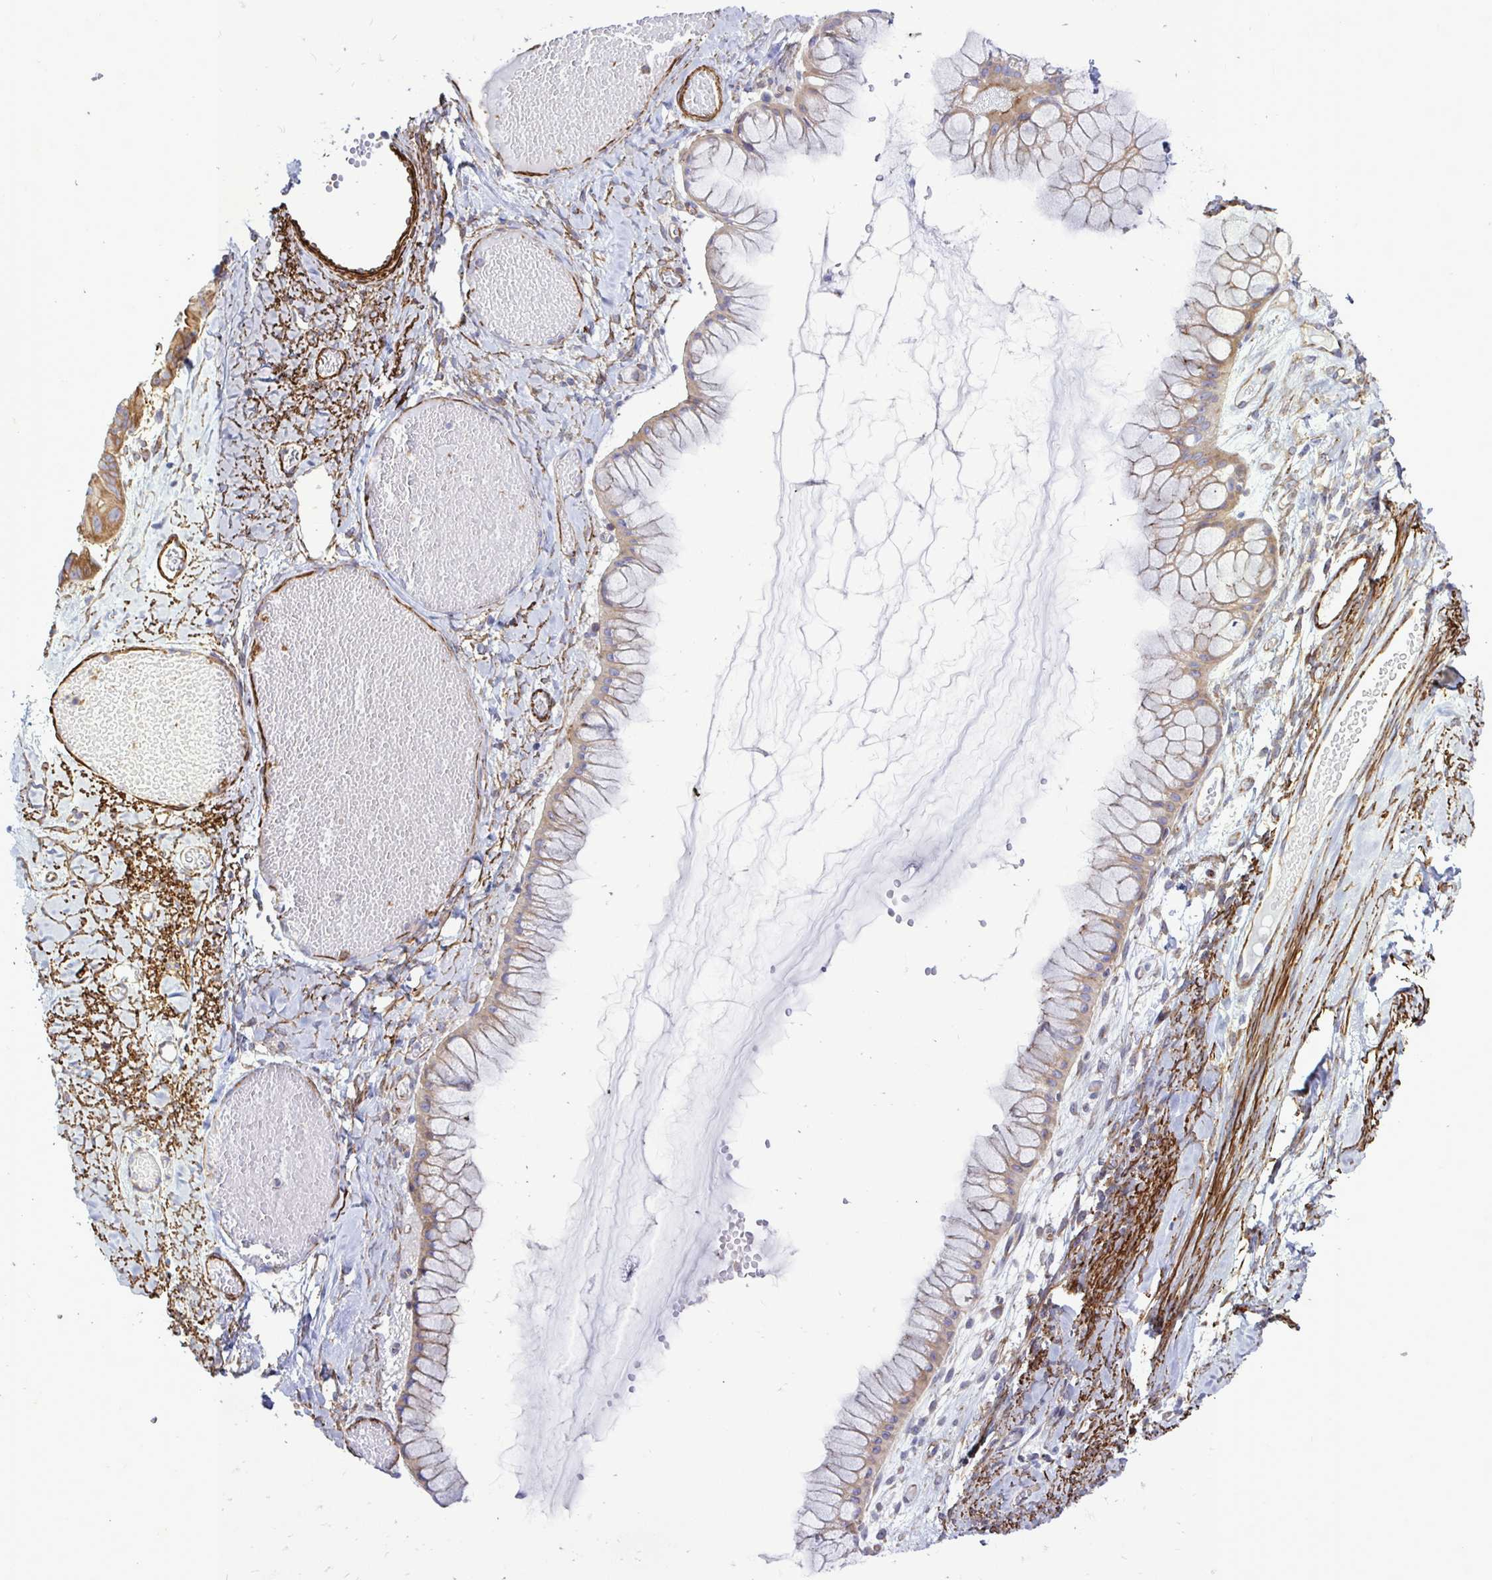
{"staining": {"intensity": "weak", "quantity": ">75%", "location": "cytoplasmic/membranous"}, "tissue": "ovarian cancer", "cell_type": "Tumor cells", "image_type": "cancer", "snomed": [{"axis": "morphology", "description": "Cystadenocarcinoma, mucinous, NOS"}, {"axis": "topography", "description": "Ovary"}], "caption": "Immunohistochemistry histopathology image of human ovarian cancer stained for a protein (brown), which shows low levels of weak cytoplasmic/membranous staining in approximately >75% of tumor cells.", "gene": "CTPS1", "patient": {"sex": "female", "age": 61}}